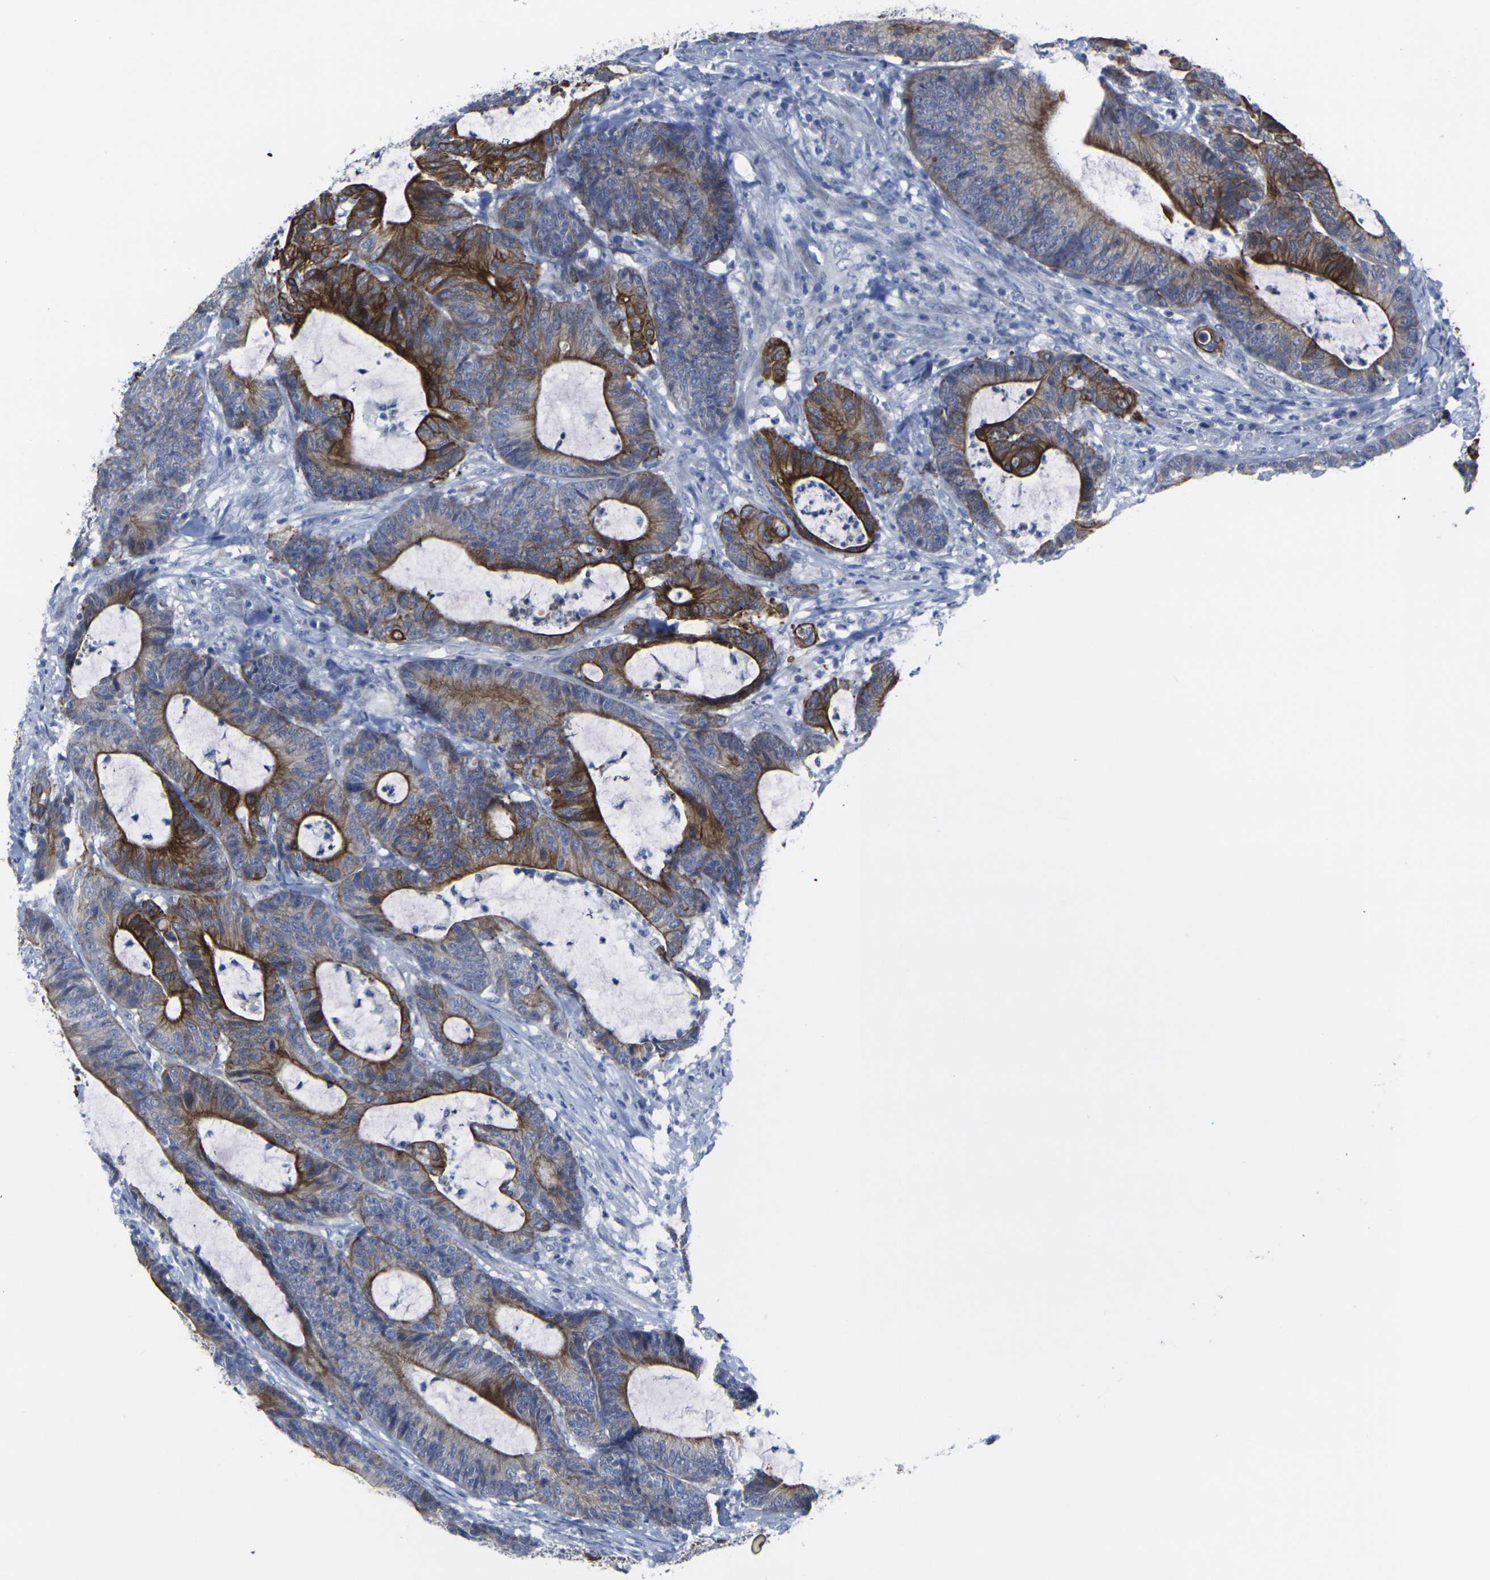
{"staining": {"intensity": "strong", "quantity": "25%-75%", "location": "cytoplasmic/membranous"}, "tissue": "colorectal cancer", "cell_type": "Tumor cells", "image_type": "cancer", "snomed": [{"axis": "morphology", "description": "Adenocarcinoma, NOS"}, {"axis": "topography", "description": "Colon"}], "caption": "A high-resolution micrograph shows immunohistochemistry (IHC) staining of colorectal cancer, which demonstrates strong cytoplasmic/membranous staining in approximately 25%-75% of tumor cells. (IHC, brightfield microscopy, high magnification).", "gene": "ANKRD46", "patient": {"sex": "female", "age": 84}}